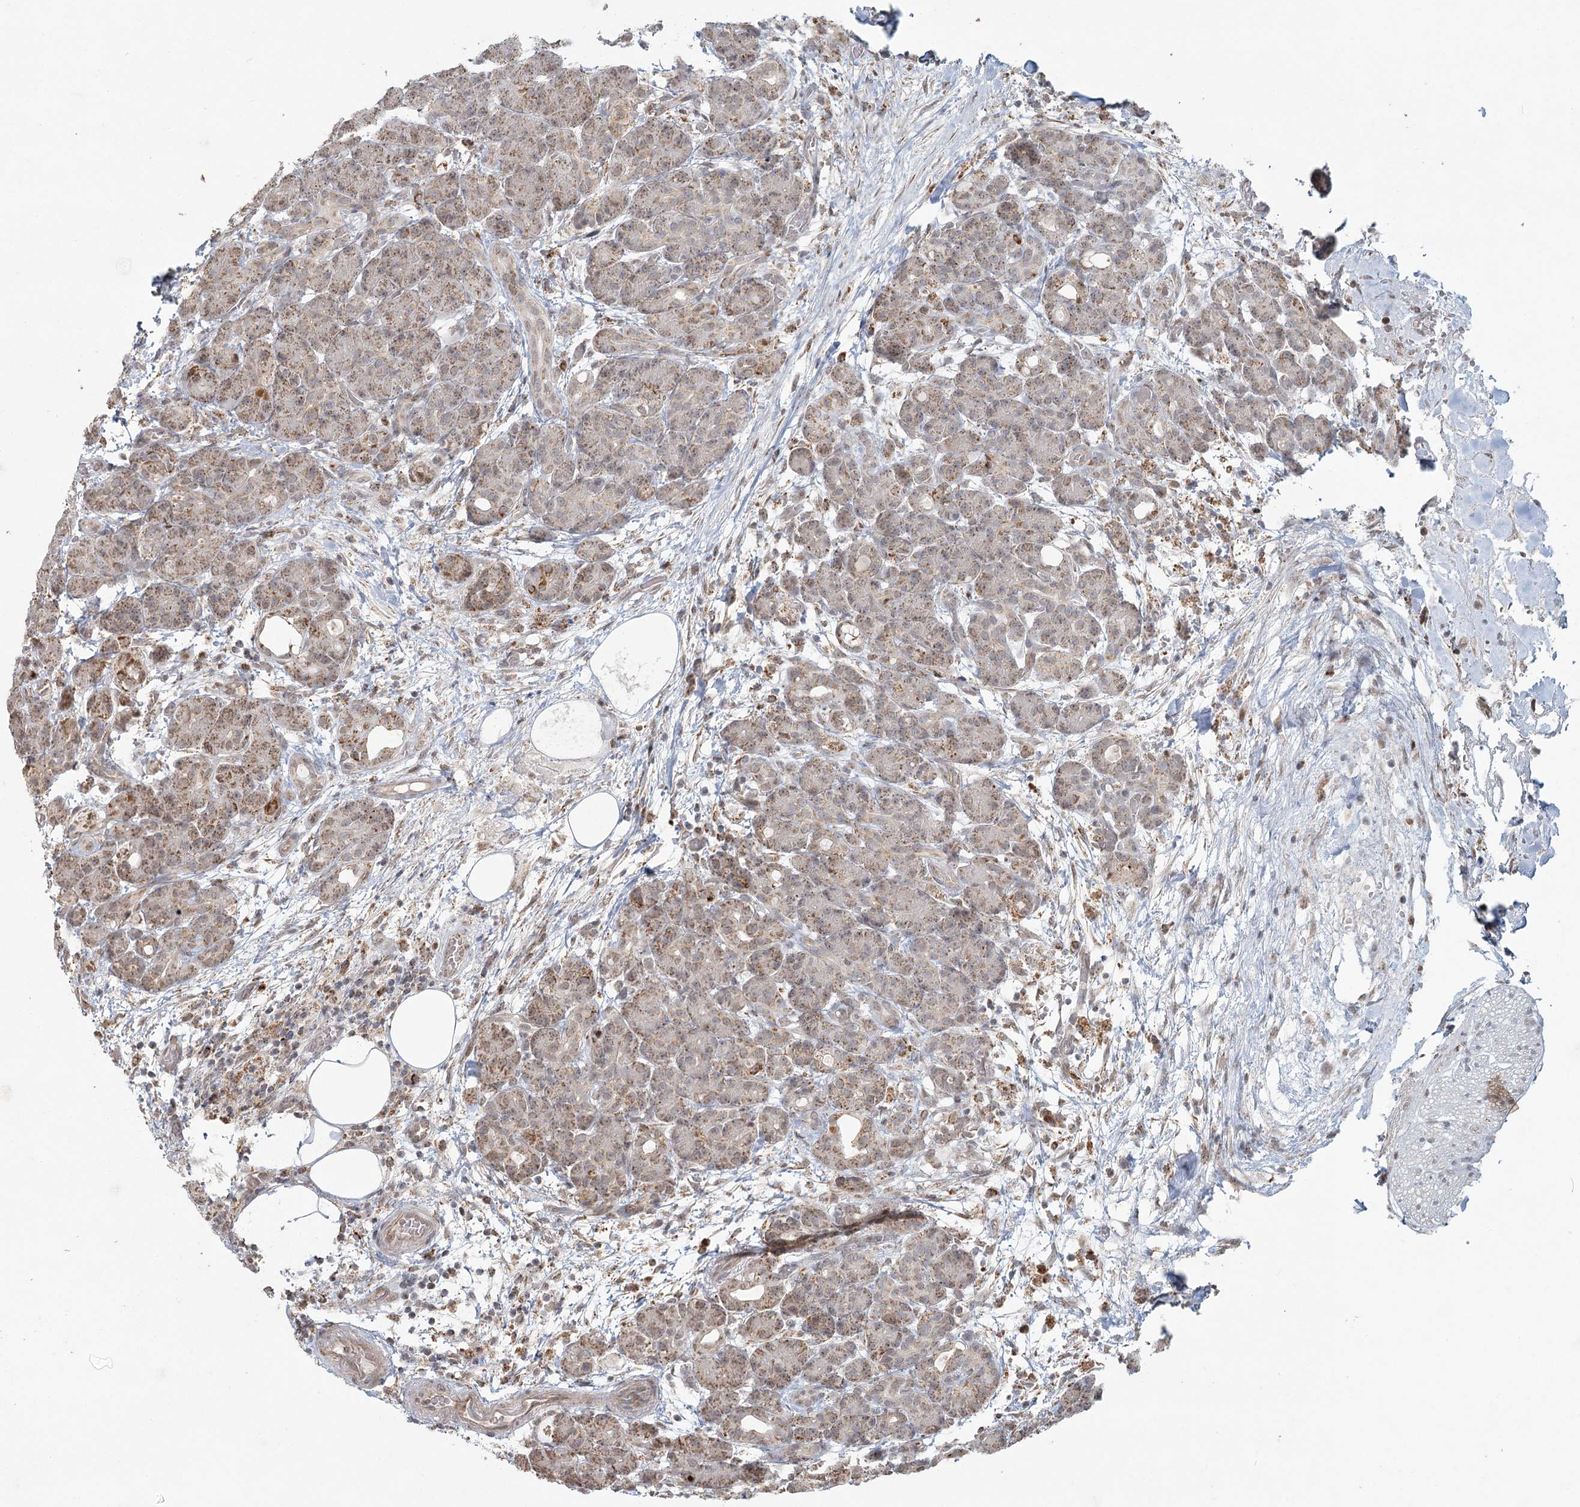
{"staining": {"intensity": "weak", "quantity": ">75%", "location": "cytoplasmic/membranous"}, "tissue": "pancreas", "cell_type": "Exocrine glandular cells", "image_type": "normal", "snomed": [{"axis": "morphology", "description": "Normal tissue, NOS"}, {"axis": "topography", "description": "Pancreas"}], "caption": "IHC (DAB) staining of benign human pancreas shows weak cytoplasmic/membranous protein staining in about >75% of exocrine glandular cells.", "gene": "LACTB", "patient": {"sex": "male", "age": 63}}